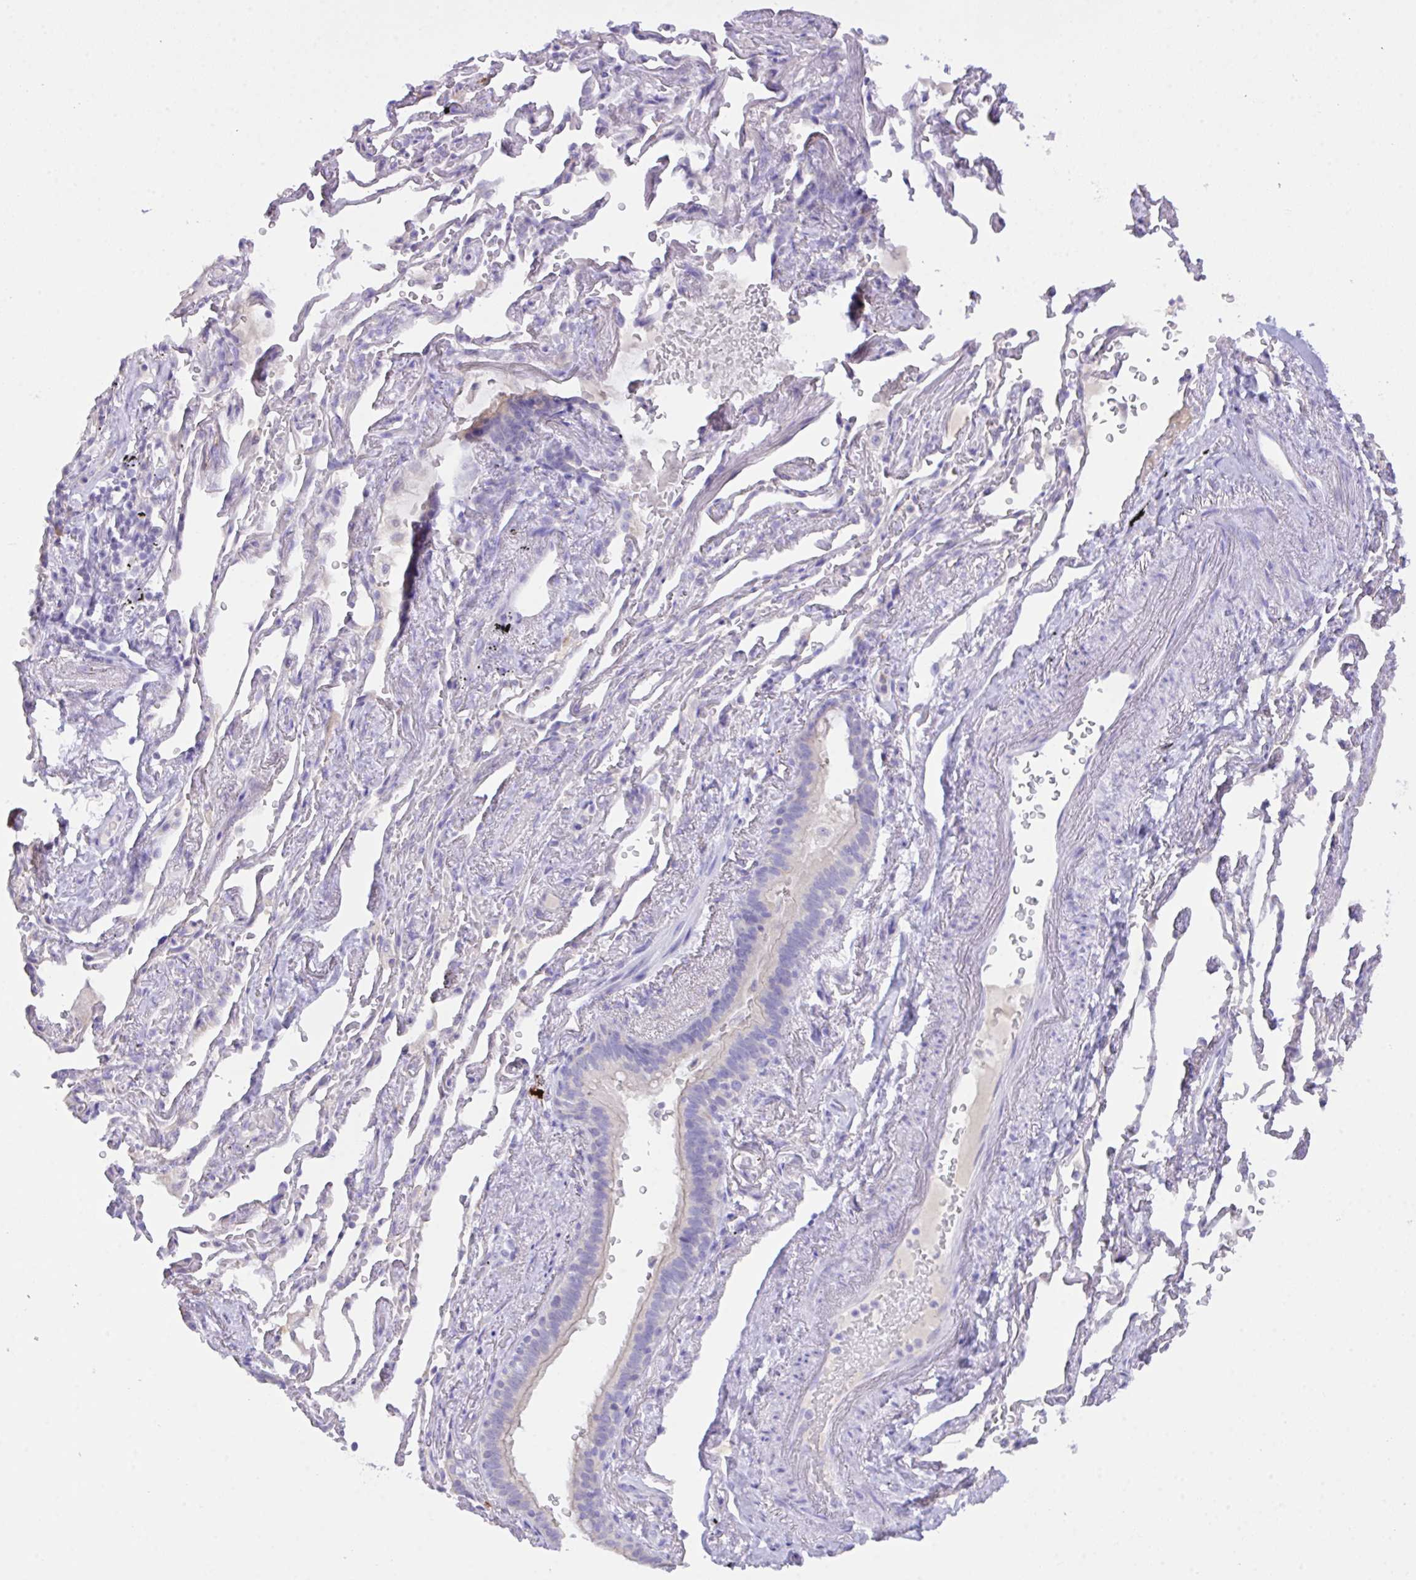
{"staining": {"intensity": "moderate", "quantity": "<25%", "location": "cytoplasmic/membranous"}, "tissue": "bronchus", "cell_type": "Respiratory epithelial cells", "image_type": "normal", "snomed": [{"axis": "morphology", "description": "Normal tissue, NOS"}, {"axis": "topography", "description": "Bronchus"}], "caption": "Immunohistochemistry photomicrograph of normal human bronchus stained for a protein (brown), which exhibits low levels of moderate cytoplasmic/membranous expression in about <25% of respiratory epithelial cells.", "gene": "CST11", "patient": {"sex": "male", "age": 70}}